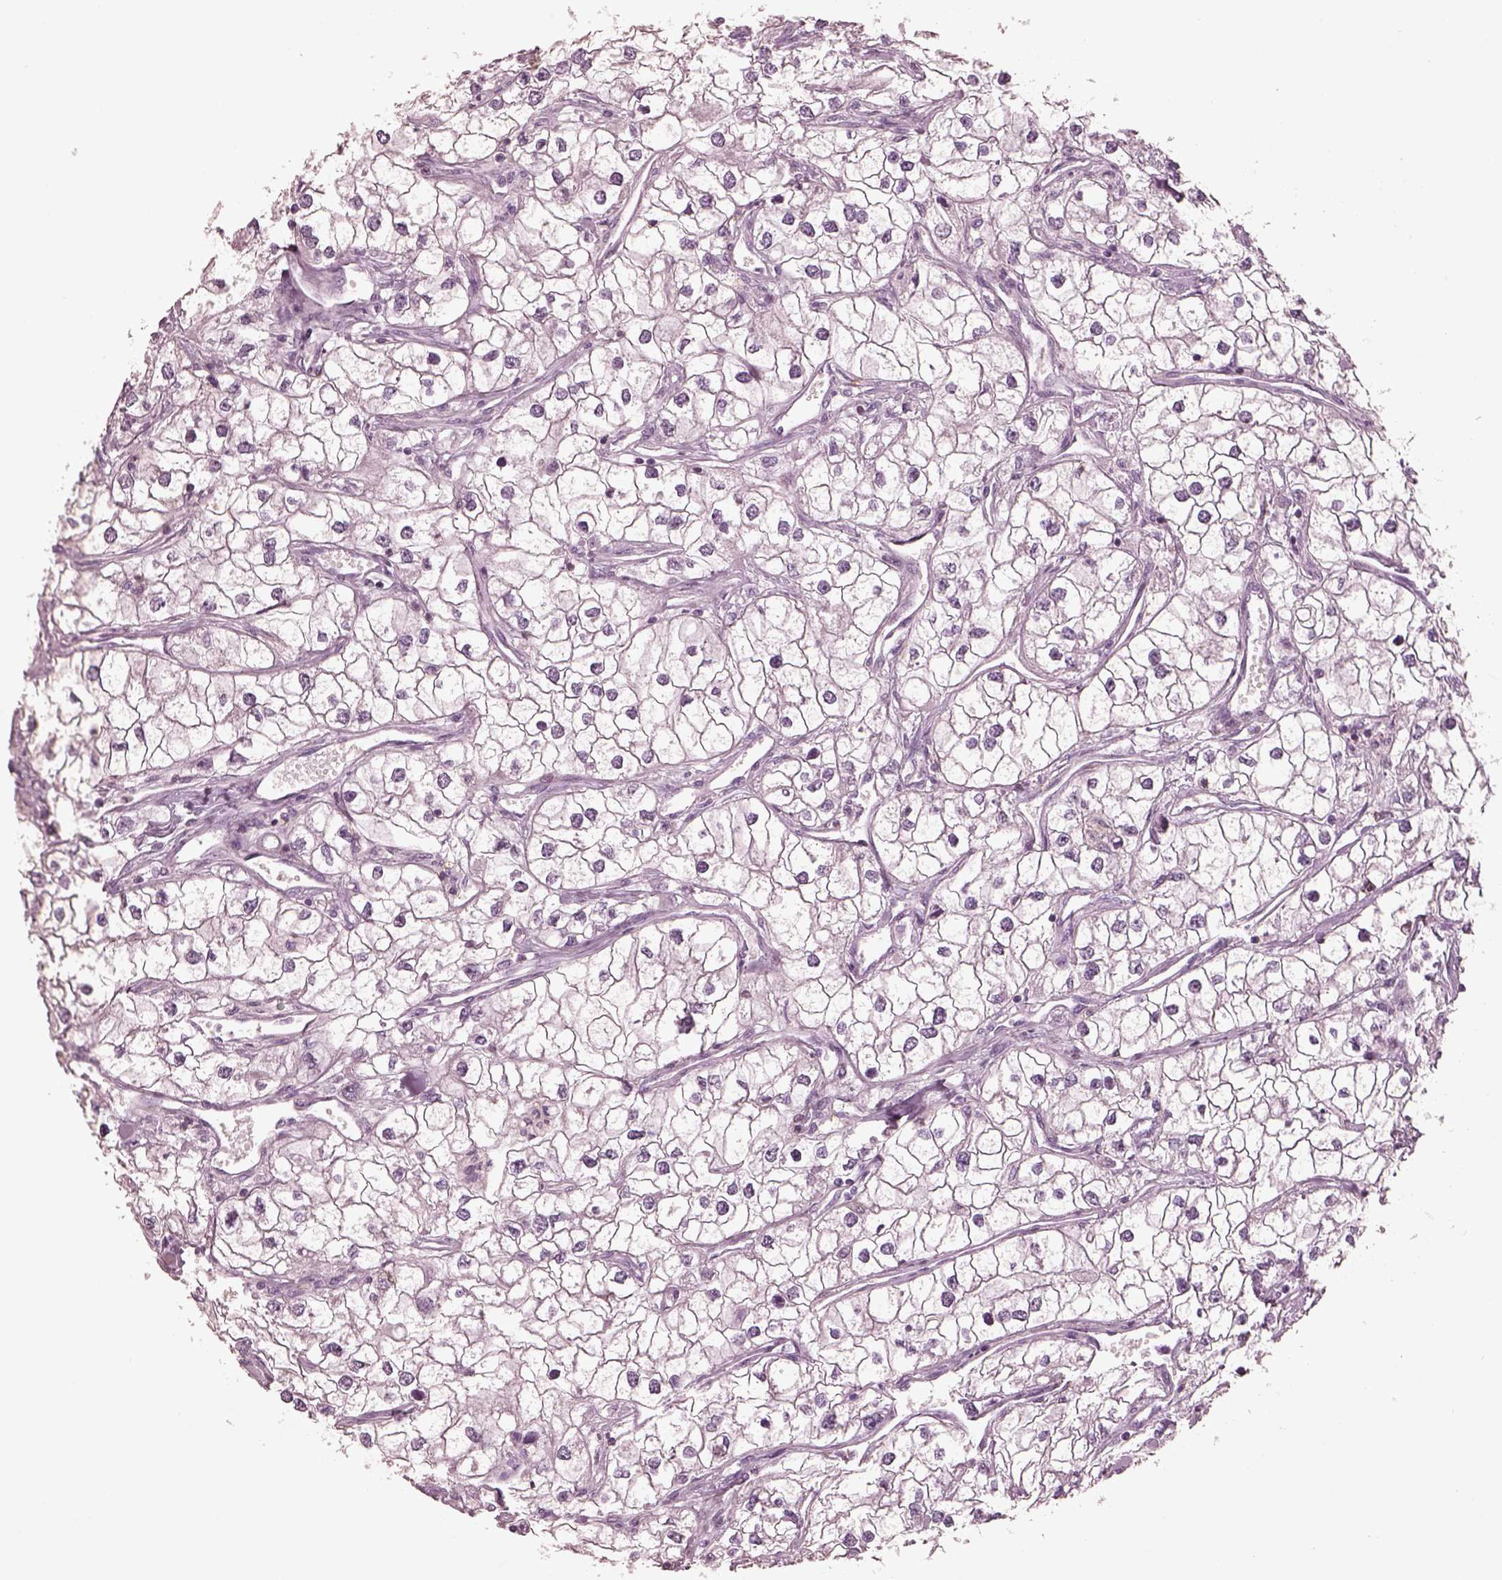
{"staining": {"intensity": "negative", "quantity": "none", "location": "none"}, "tissue": "renal cancer", "cell_type": "Tumor cells", "image_type": "cancer", "snomed": [{"axis": "morphology", "description": "Adenocarcinoma, NOS"}, {"axis": "topography", "description": "Kidney"}], "caption": "DAB immunohistochemical staining of renal adenocarcinoma shows no significant positivity in tumor cells.", "gene": "PDCD1", "patient": {"sex": "male", "age": 59}}